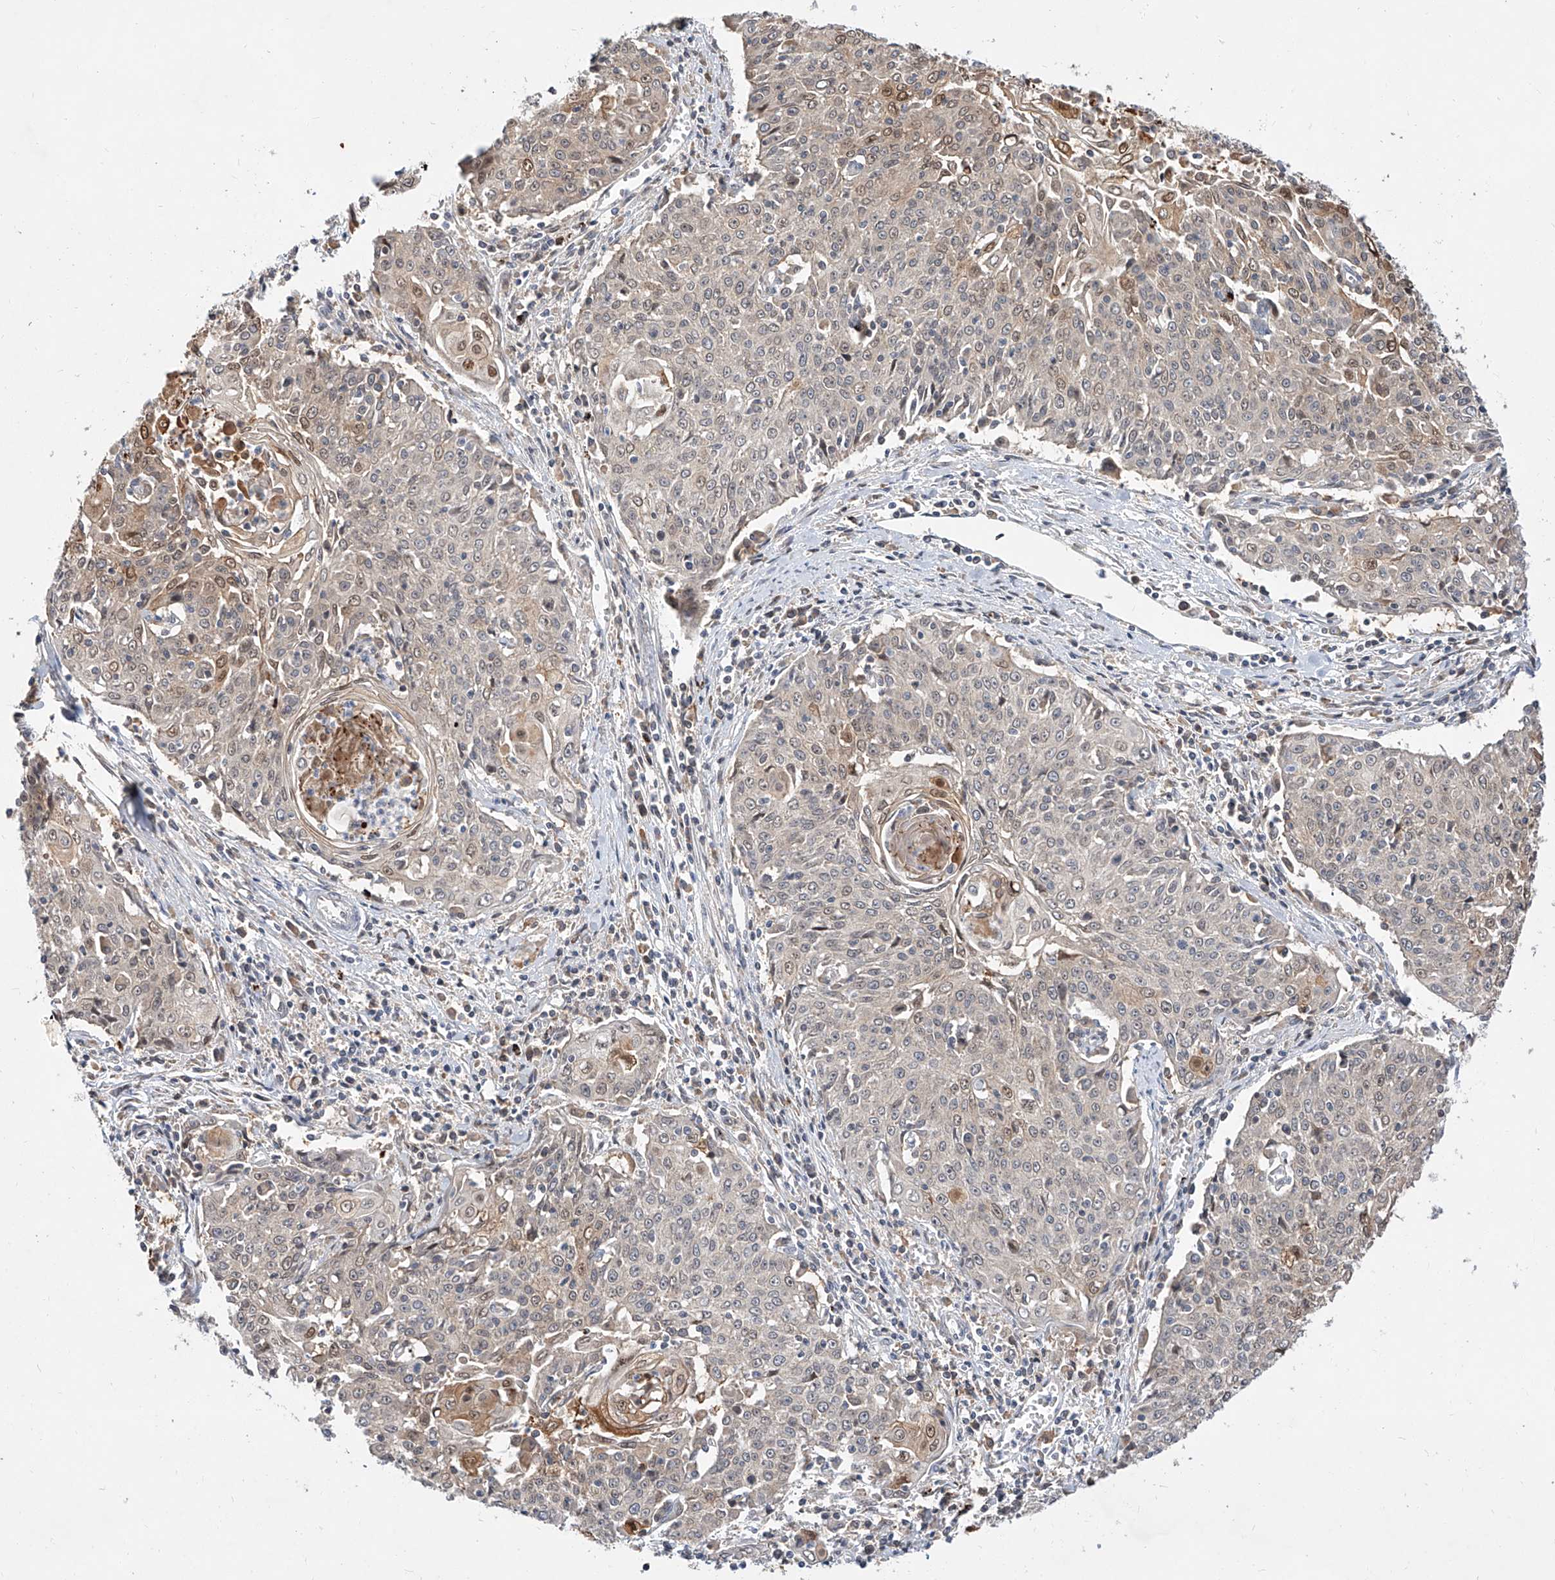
{"staining": {"intensity": "moderate", "quantity": "<25%", "location": "nuclear"}, "tissue": "cervical cancer", "cell_type": "Tumor cells", "image_type": "cancer", "snomed": [{"axis": "morphology", "description": "Squamous cell carcinoma, NOS"}, {"axis": "topography", "description": "Cervix"}], "caption": "Immunohistochemical staining of cervical squamous cell carcinoma displays low levels of moderate nuclear positivity in about <25% of tumor cells. The protein of interest is shown in brown color, while the nuclei are stained blue.", "gene": "DIRAS3", "patient": {"sex": "female", "age": 48}}